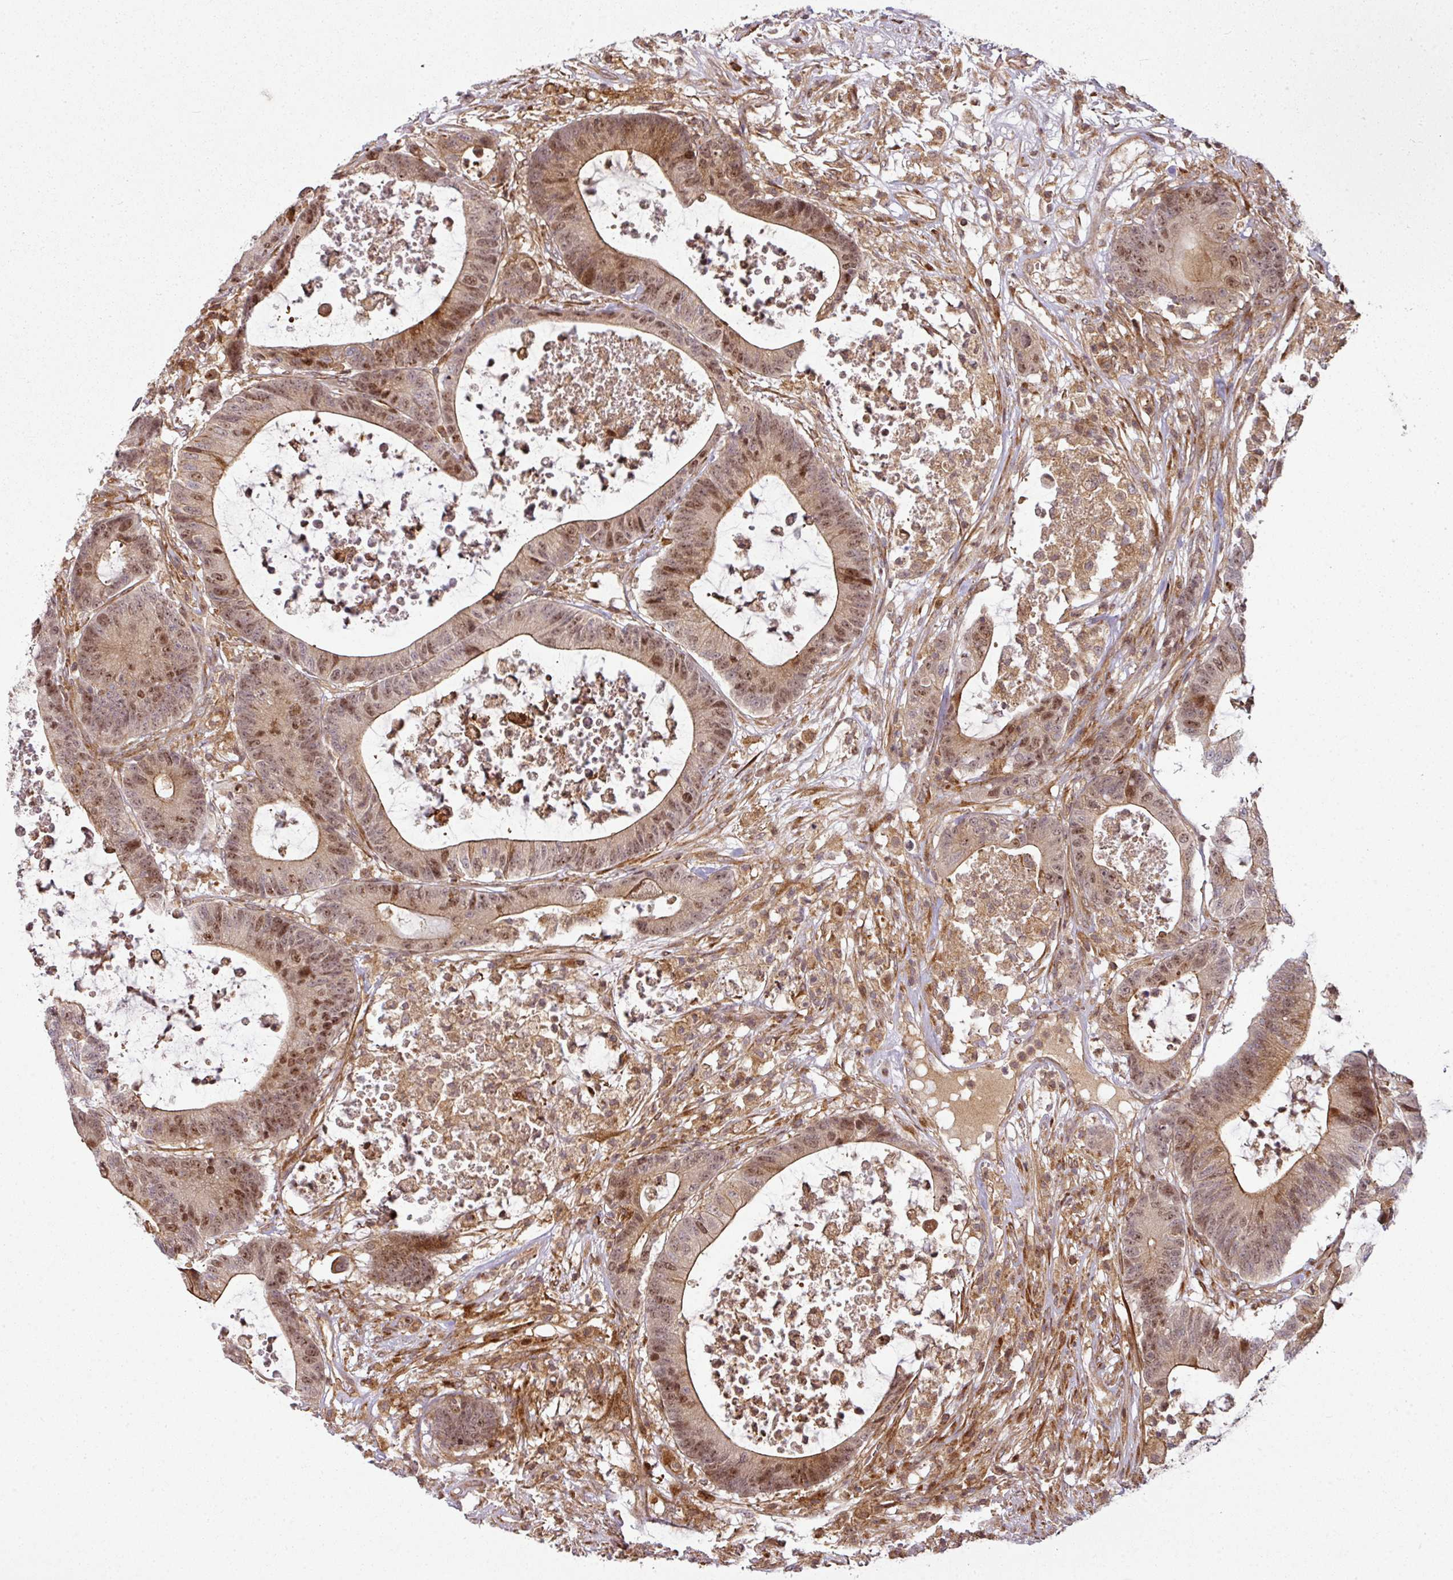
{"staining": {"intensity": "moderate", "quantity": ">75%", "location": "cytoplasmic/membranous,nuclear"}, "tissue": "colorectal cancer", "cell_type": "Tumor cells", "image_type": "cancer", "snomed": [{"axis": "morphology", "description": "Adenocarcinoma, NOS"}, {"axis": "topography", "description": "Colon"}], "caption": "Approximately >75% of tumor cells in adenocarcinoma (colorectal) display moderate cytoplasmic/membranous and nuclear protein positivity as visualized by brown immunohistochemical staining.", "gene": "ATAT1", "patient": {"sex": "female", "age": 84}}